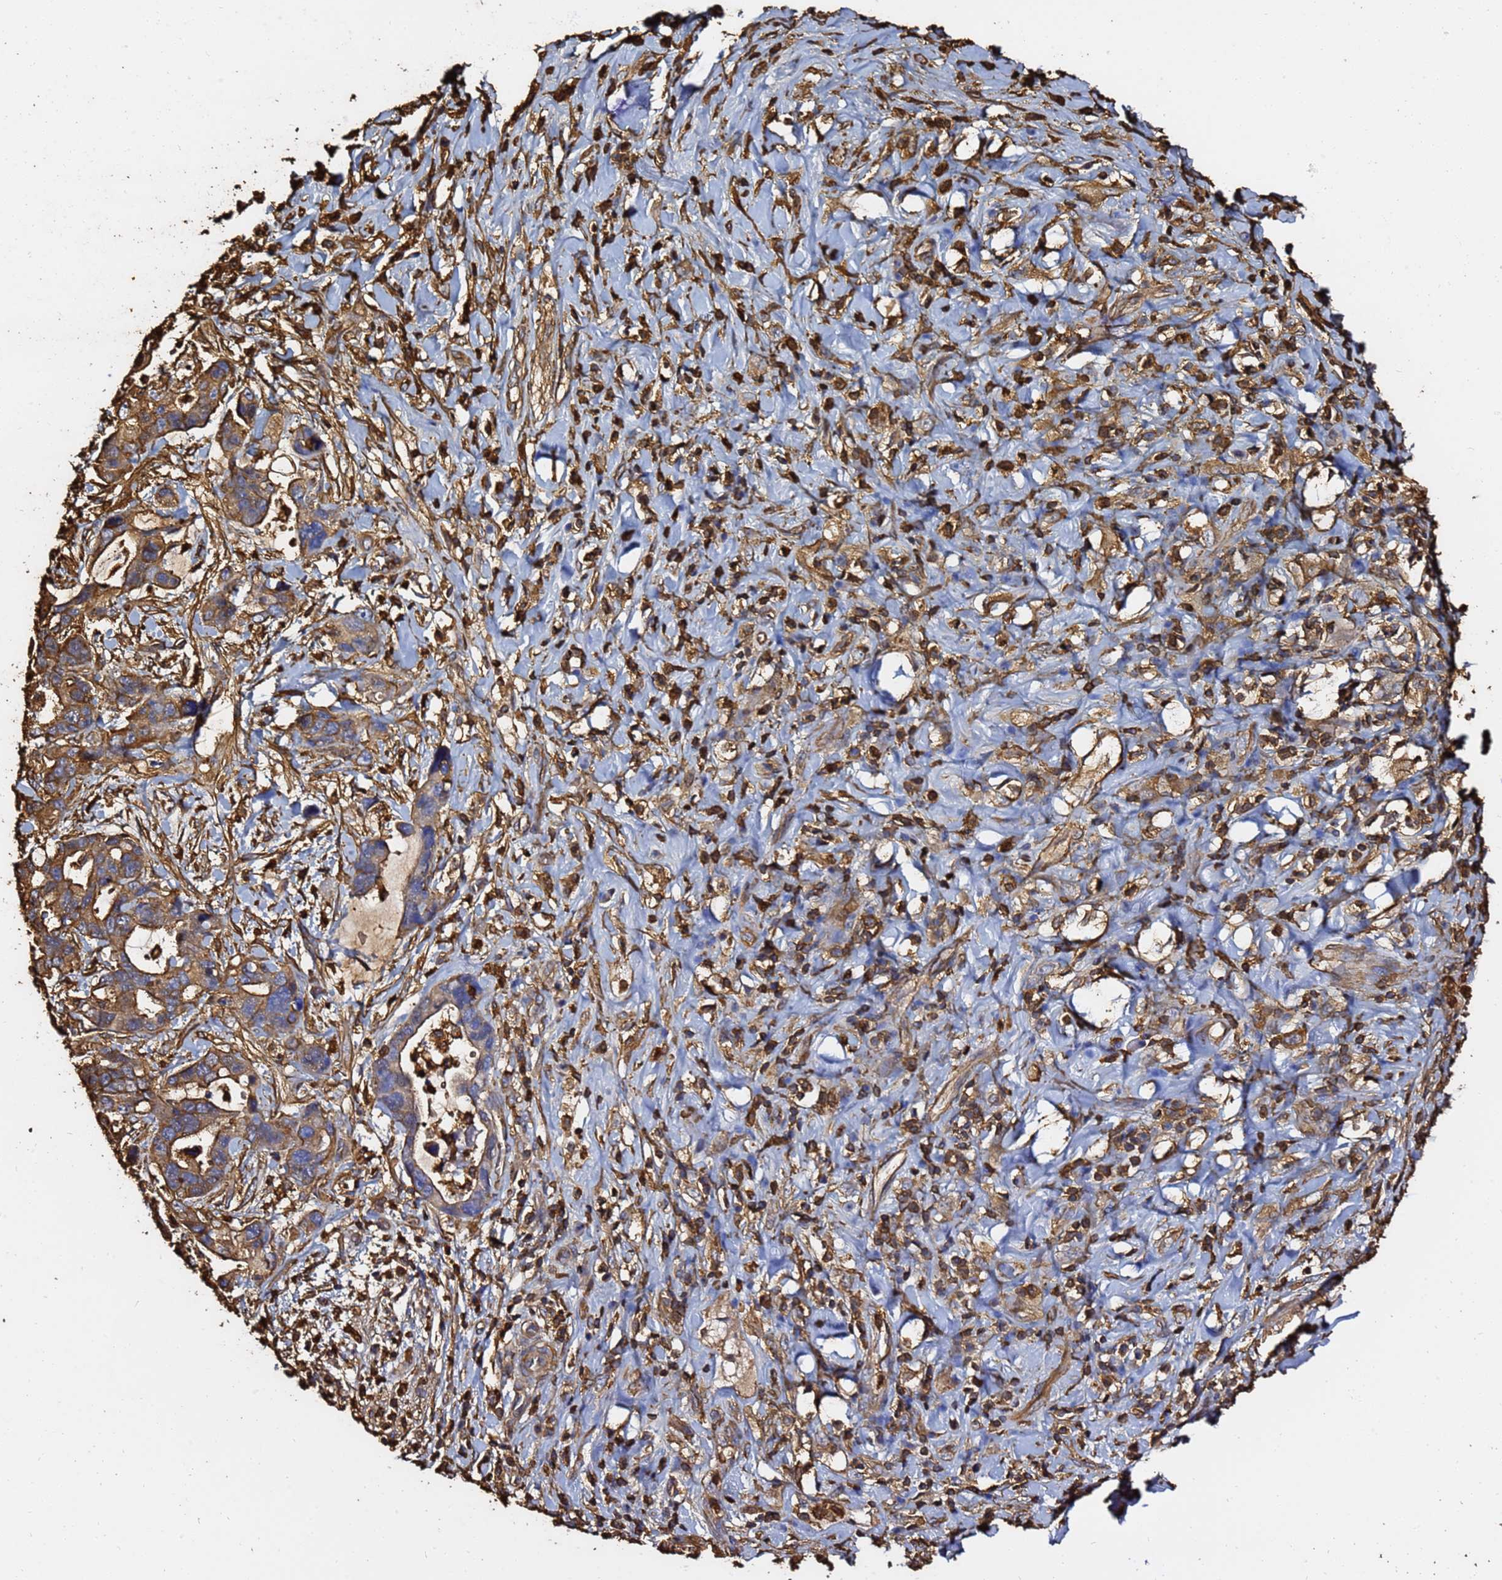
{"staining": {"intensity": "strong", "quantity": ">75%", "location": "cytoplasmic/membranous"}, "tissue": "pancreatic cancer", "cell_type": "Tumor cells", "image_type": "cancer", "snomed": [{"axis": "morphology", "description": "Normal tissue, NOS"}, {"axis": "morphology", "description": "Adenocarcinoma, NOS"}, {"axis": "topography", "description": "Lymph node"}, {"axis": "topography", "description": "Pancreas"}], "caption": "Immunohistochemical staining of human pancreatic adenocarcinoma exhibits strong cytoplasmic/membranous protein positivity in approximately >75% of tumor cells. (DAB (3,3'-diaminobenzidine) IHC, brown staining for protein, blue staining for nuclei).", "gene": "ACTB", "patient": {"sex": "female", "age": 67}}